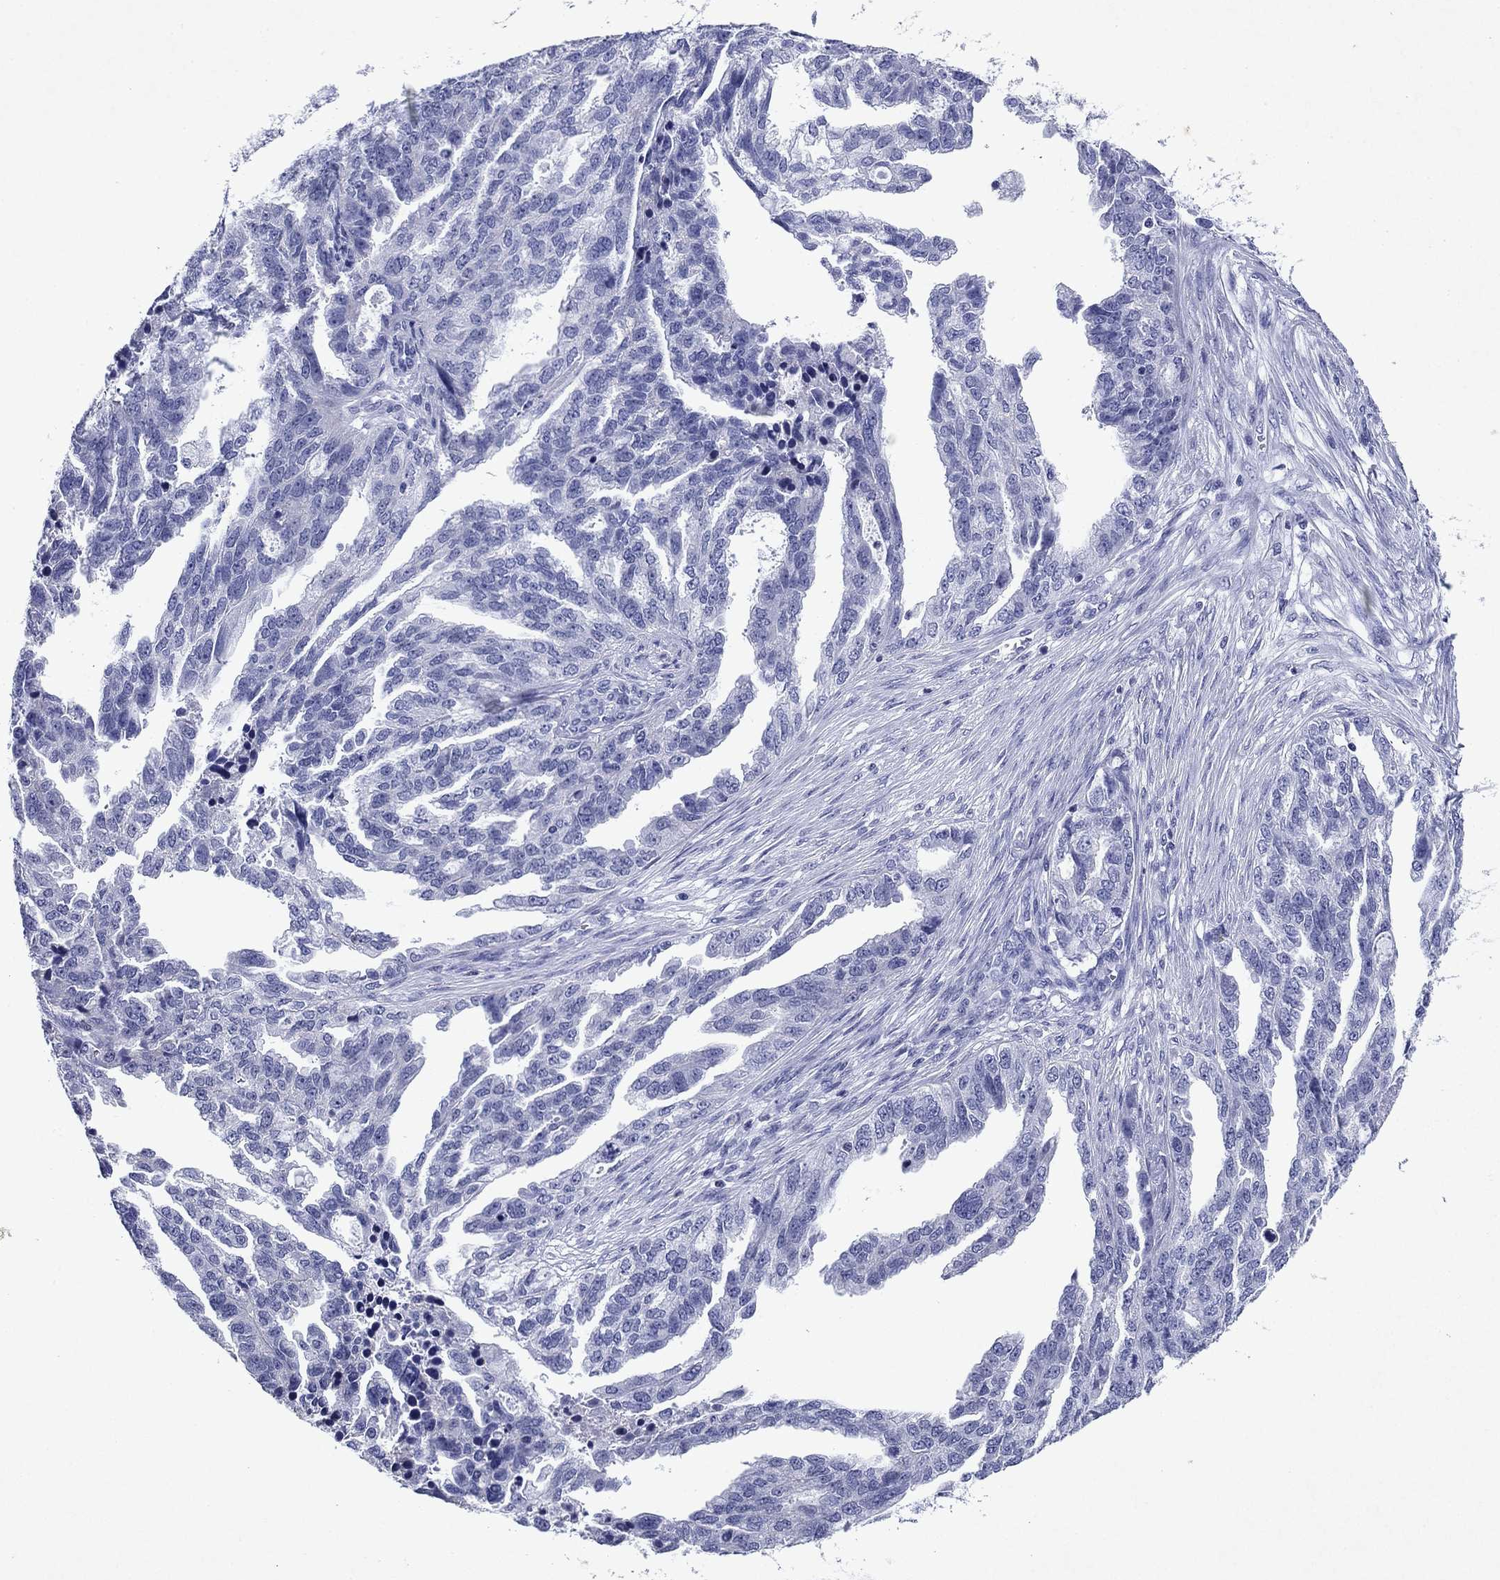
{"staining": {"intensity": "negative", "quantity": "none", "location": "none"}, "tissue": "ovarian cancer", "cell_type": "Tumor cells", "image_type": "cancer", "snomed": [{"axis": "morphology", "description": "Cystadenocarcinoma, serous, NOS"}, {"axis": "topography", "description": "Ovary"}], "caption": "Immunohistochemistry histopathology image of neoplastic tissue: serous cystadenocarcinoma (ovarian) stained with DAB (3,3'-diaminobenzidine) reveals no significant protein staining in tumor cells. Nuclei are stained in blue.", "gene": "GZMK", "patient": {"sex": "female", "age": 51}}